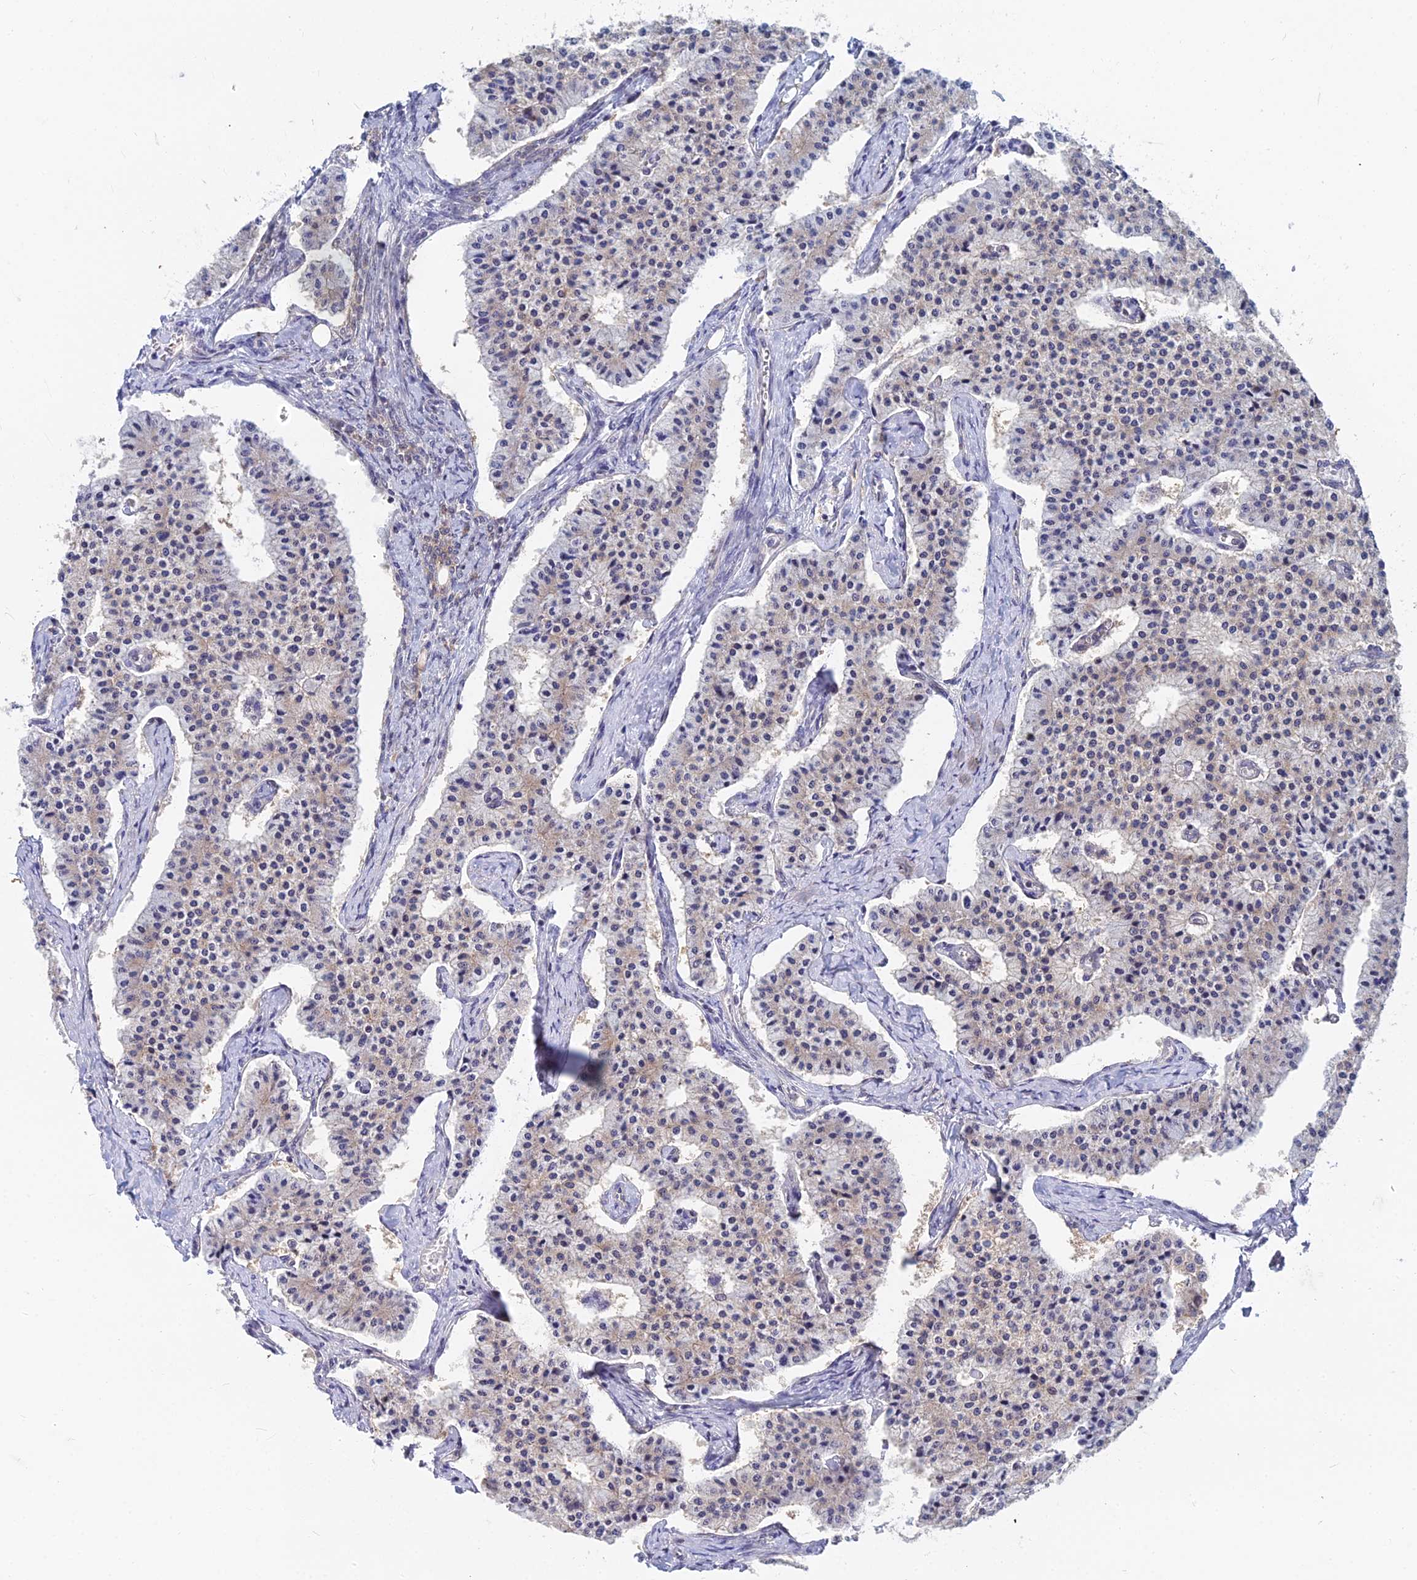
{"staining": {"intensity": "weak", "quantity": "<25%", "location": "cytoplasmic/membranous"}, "tissue": "carcinoid", "cell_type": "Tumor cells", "image_type": "cancer", "snomed": [{"axis": "morphology", "description": "Carcinoid, malignant, NOS"}, {"axis": "topography", "description": "Colon"}], "caption": "Tumor cells show no significant protein expression in malignant carcinoid.", "gene": "B3GALT4", "patient": {"sex": "female", "age": 52}}